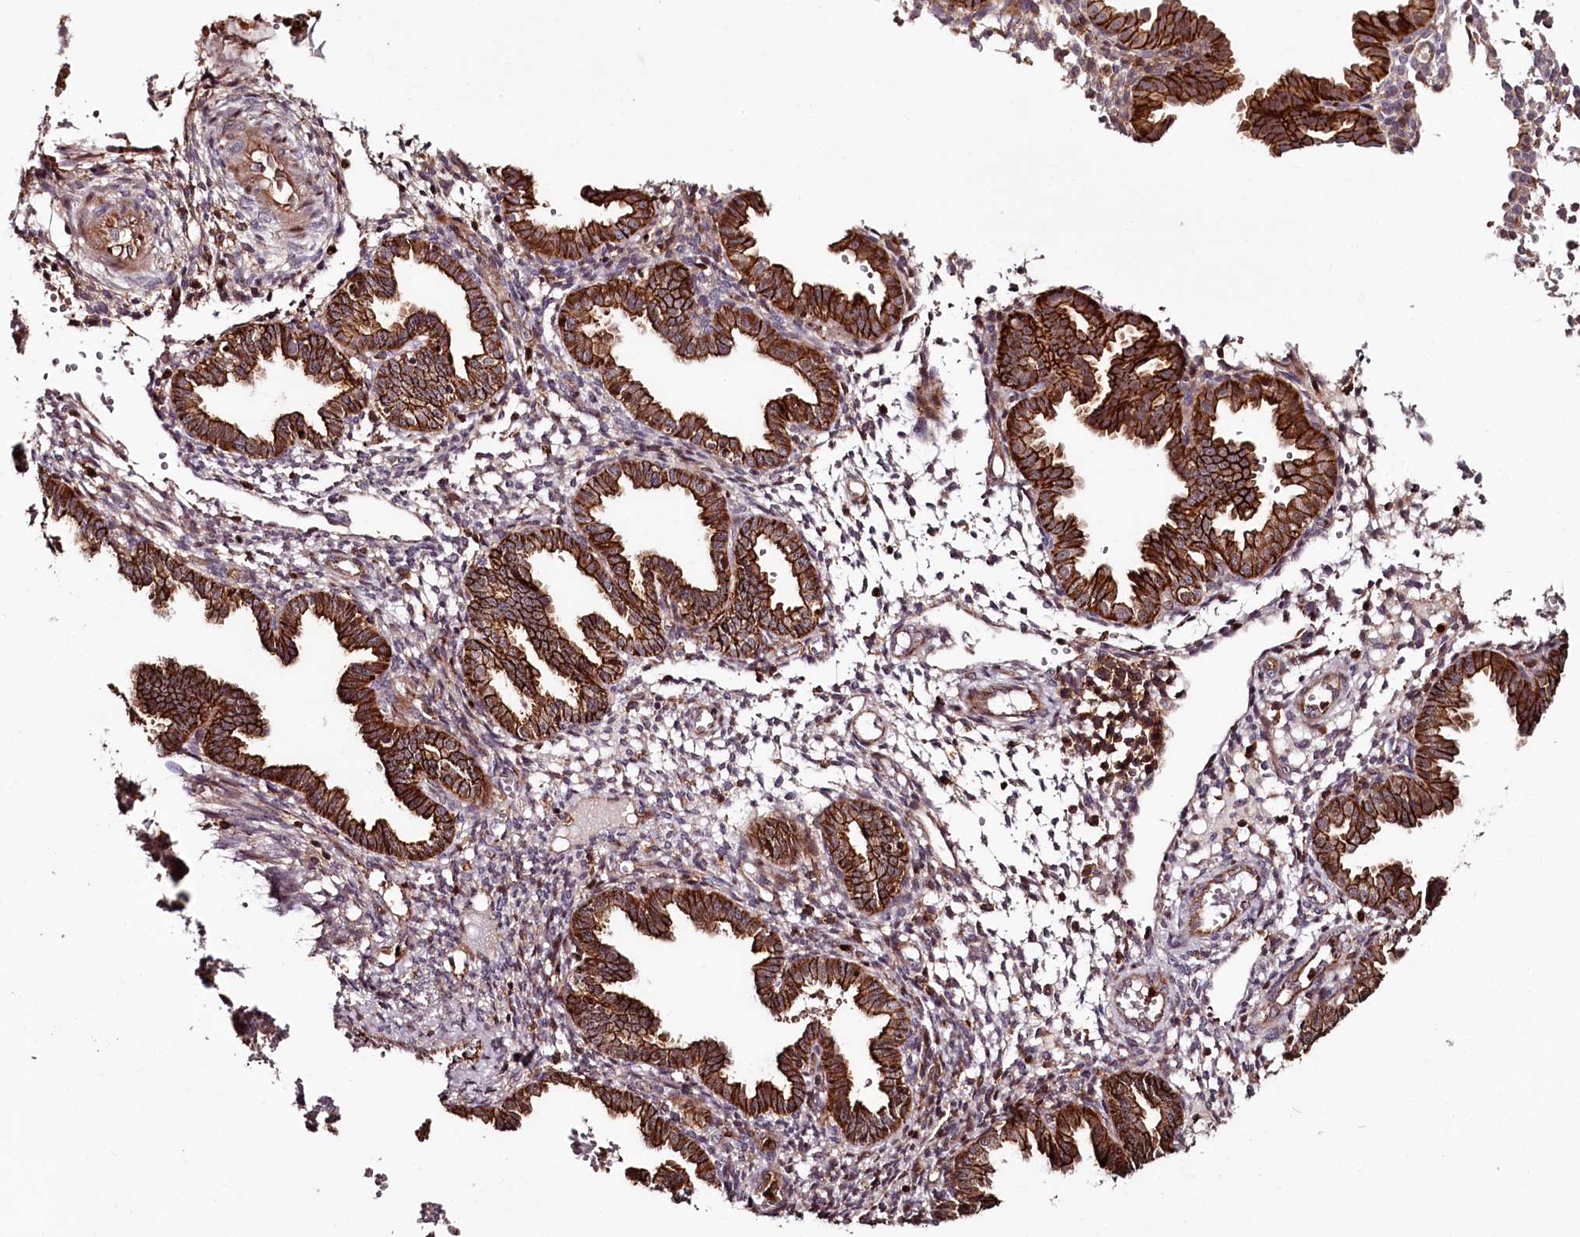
{"staining": {"intensity": "moderate", "quantity": "<25%", "location": "cytoplasmic/membranous"}, "tissue": "endometrium", "cell_type": "Cells in endometrial stroma", "image_type": "normal", "snomed": [{"axis": "morphology", "description": "Normal tissue, NOS"}, {"axis": "topography", "description": "Endometrium"}], "caption": "About <25% of cells in endometrial stroma in unremarkable human endometrium show moderate cytoplasmic/membranous protein positivity as visualized by brown immunohistochemical staining.", "gene": "KIF14", "patient": {"sex": "female", "age": 33}}